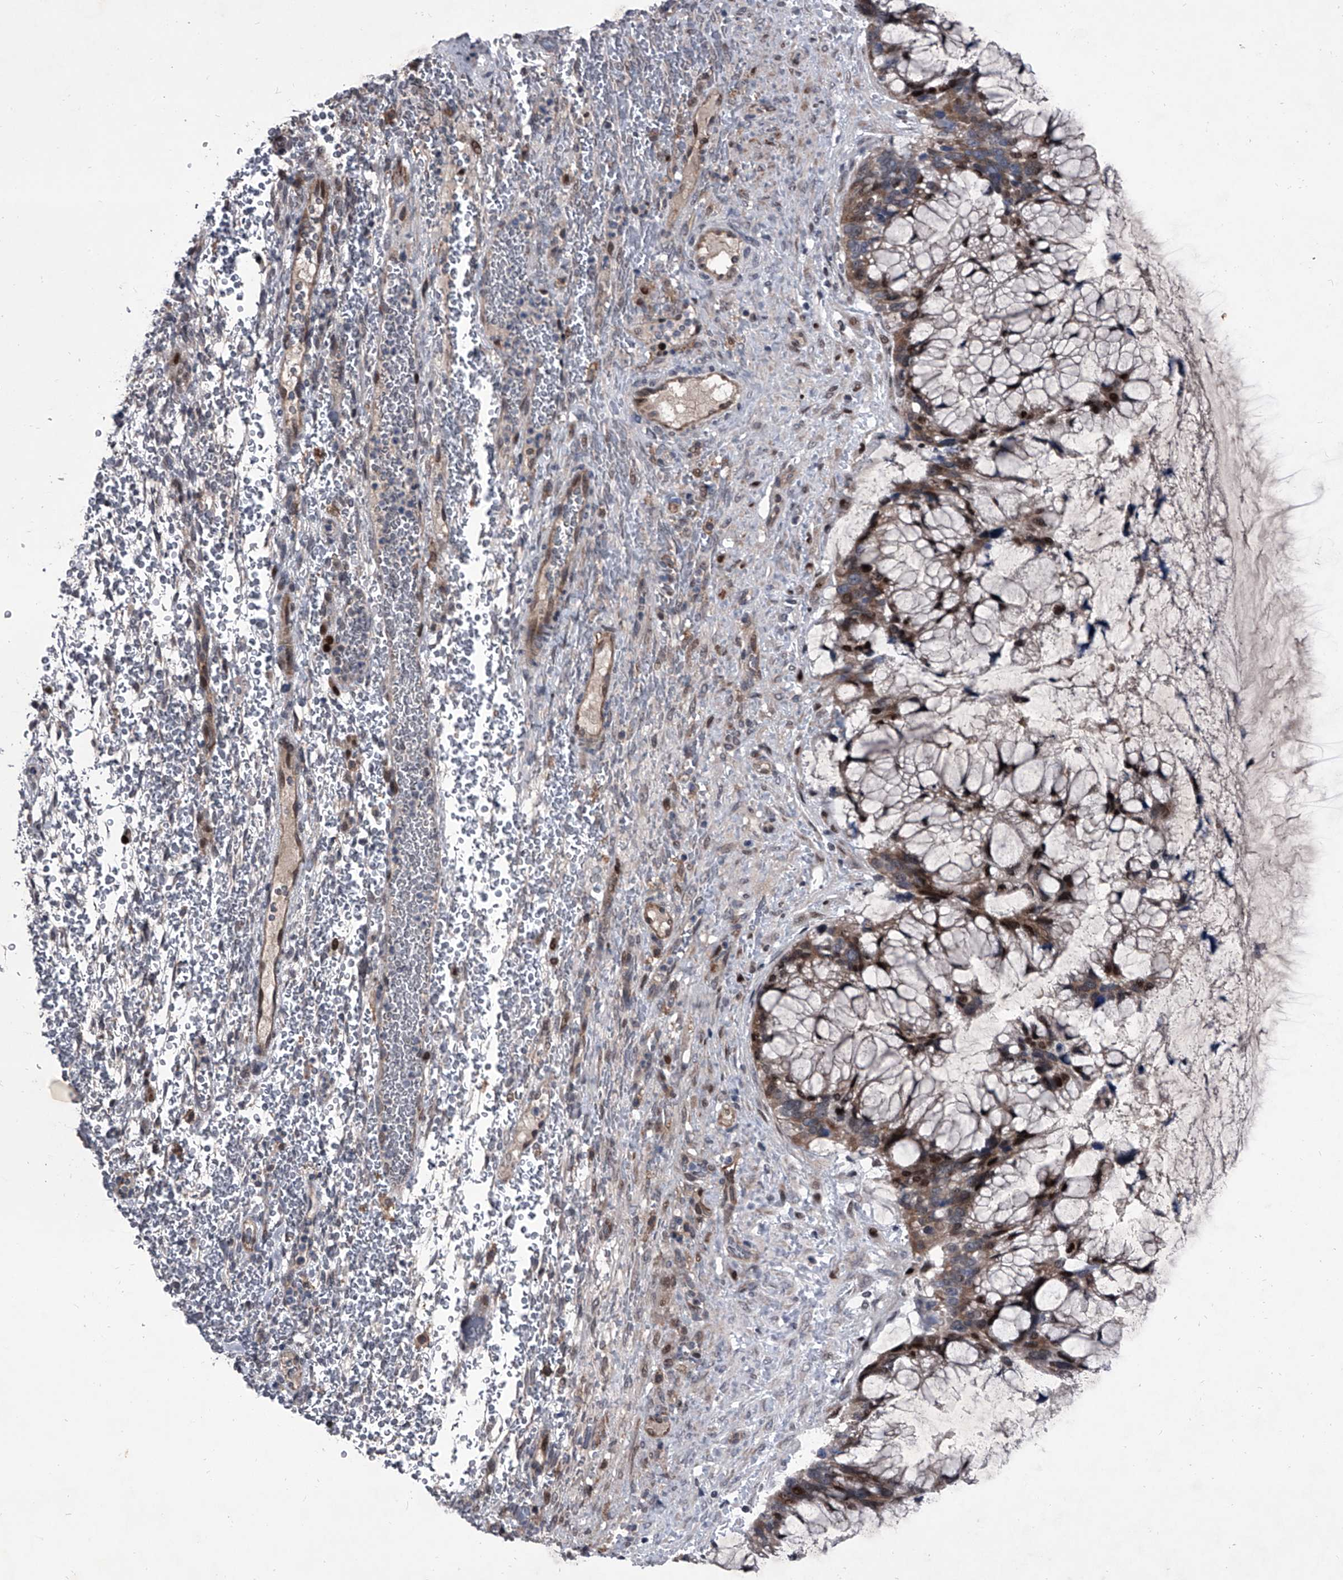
{"staining": {"intensity": "moderate", "quantity": "25%-75%", "location": "cytoplasmic/membranous,nuclear"}, "tissue": "ovarian cancer", "cell_type": "Tumor cells", "image_type": "cancer", "snomed": [{"axis": "morphology", "description": "Cystadenocarcinoma, mucinous, NOS"}, {"axis": "topography", "description": "Ovary"}], "caption": "IHC of mucinous cystadenocarcinoma (ovarian) shows medium levels of moderate cytoplasmic/membranous and nuclear staining in approximately 25%-75% of tumor cells. (brown staining indicates protein expression, while blue staining denotes nuclei).", "gene": "ELK4", "patient": {"sex": "female", "age": 37}}